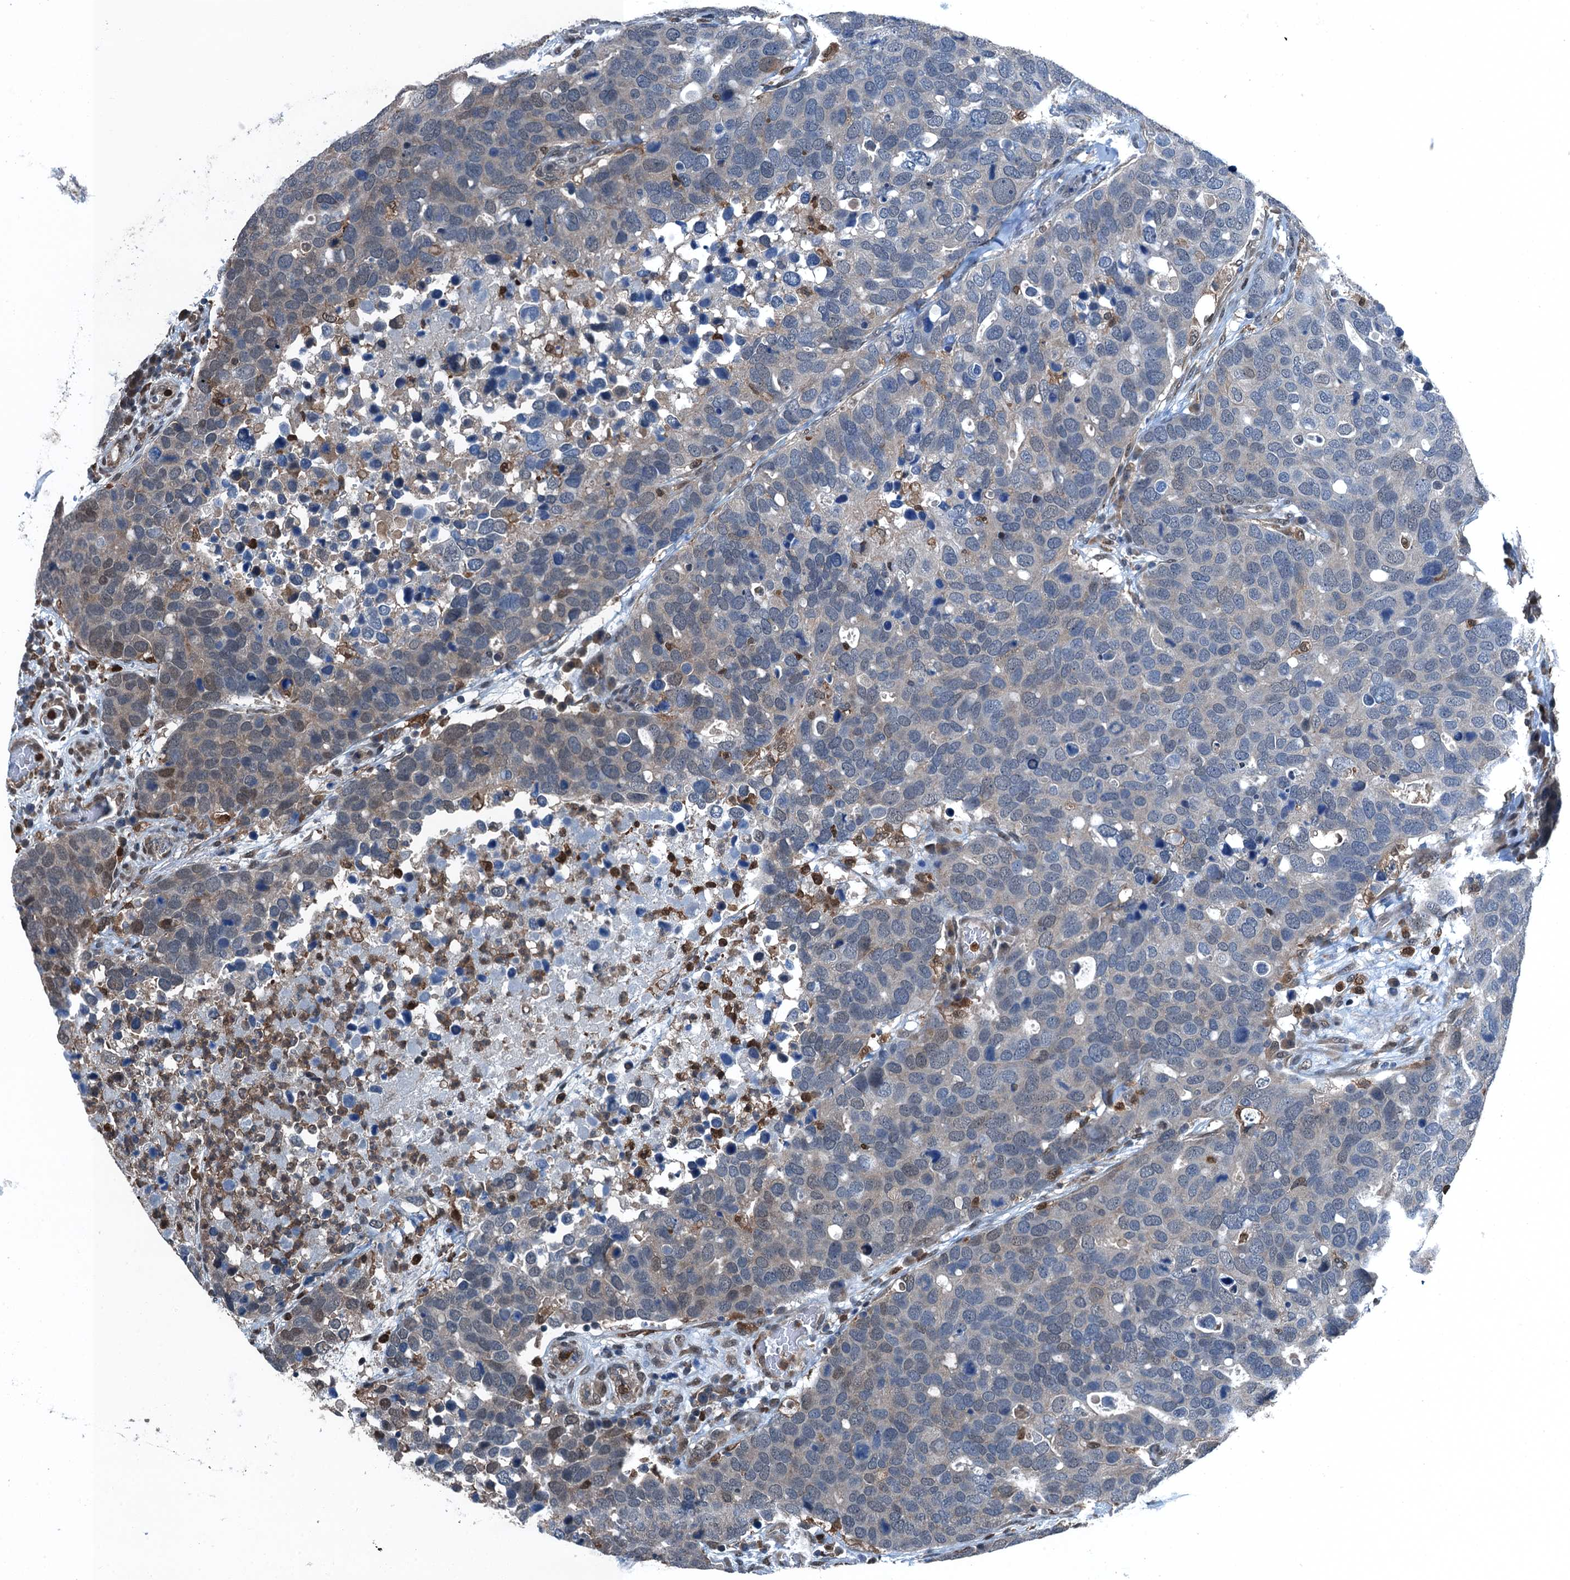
{"staining": {"intensity": "negative", "quantity": "none", "location": "none"}, "tissue": "breast cancer", "cell_type": "Tumor cells", "image_type": "cancer", "snomed": [{"axis": "morphology", "description": "Duct carcinoma"}, {"axis": "topography", "description": "Breast"}], "caption": "There is no significant positivity in tumor cells of breast cancer (invasive ductal carcinoma).", "gene": "RNH1", "patient": {"sex": "female", "age": 83}}